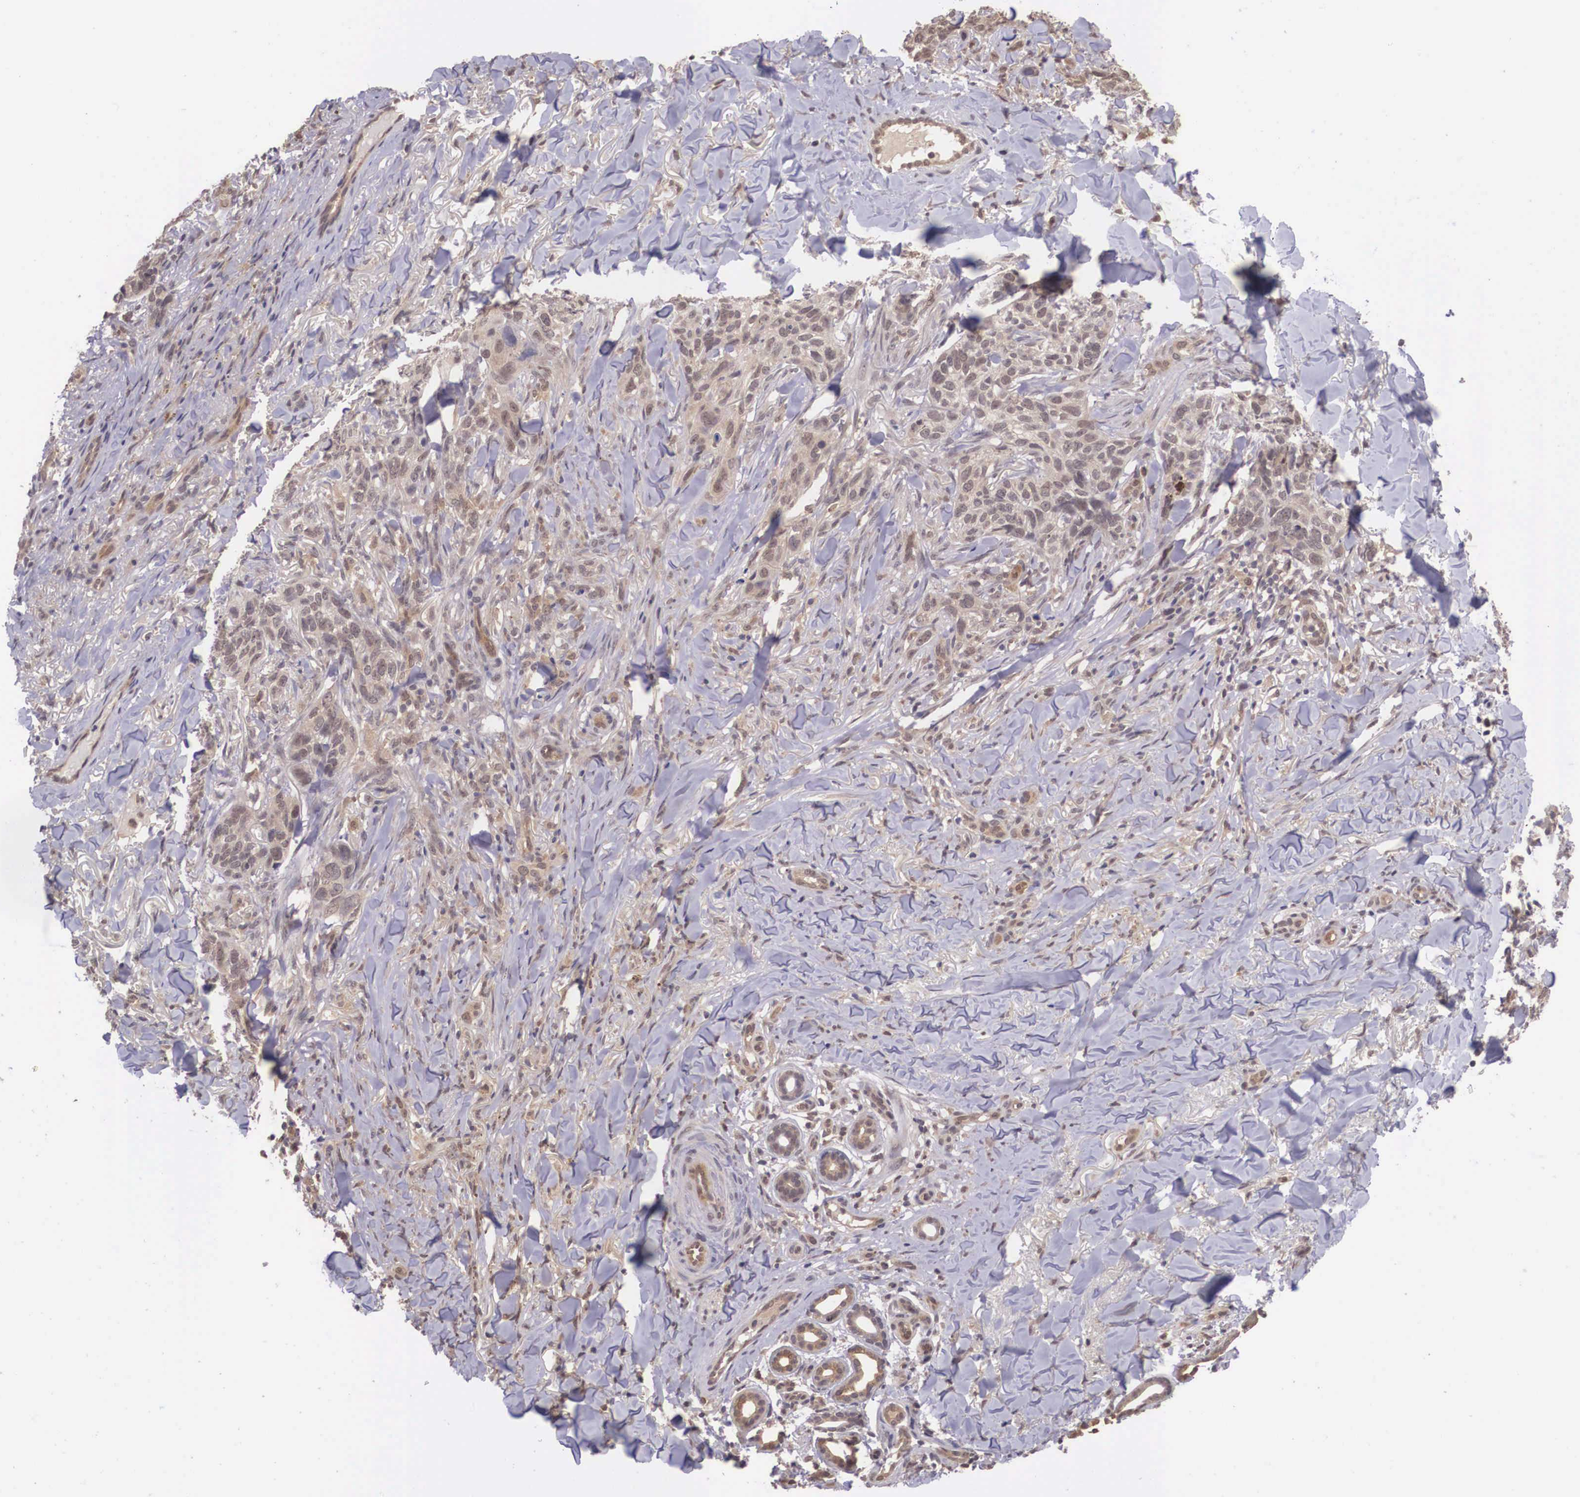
{"staining": {"intensity": "moderate", "quantity": ">75%", "location": "cytoplasmic/membranous"}, "tissue": "skin cancer", "cell_type": "Tumor cells", "image_type": "cancer", "snomed": [{"axis": "morphology", "description": "Normal tissue, NOS"}, {"axis": "morphology", "description": "Basal cell carcinoma"}, {"axis": "topography", "description": "Skin"}], "caption": "Brown immunohistochemical staining in human skin cancer displays moderate cytoplasmic/membranous staining in about >75% of tumor cells.", "gene": "VASH1", "patient": {"sex": "male", "age": 81}}